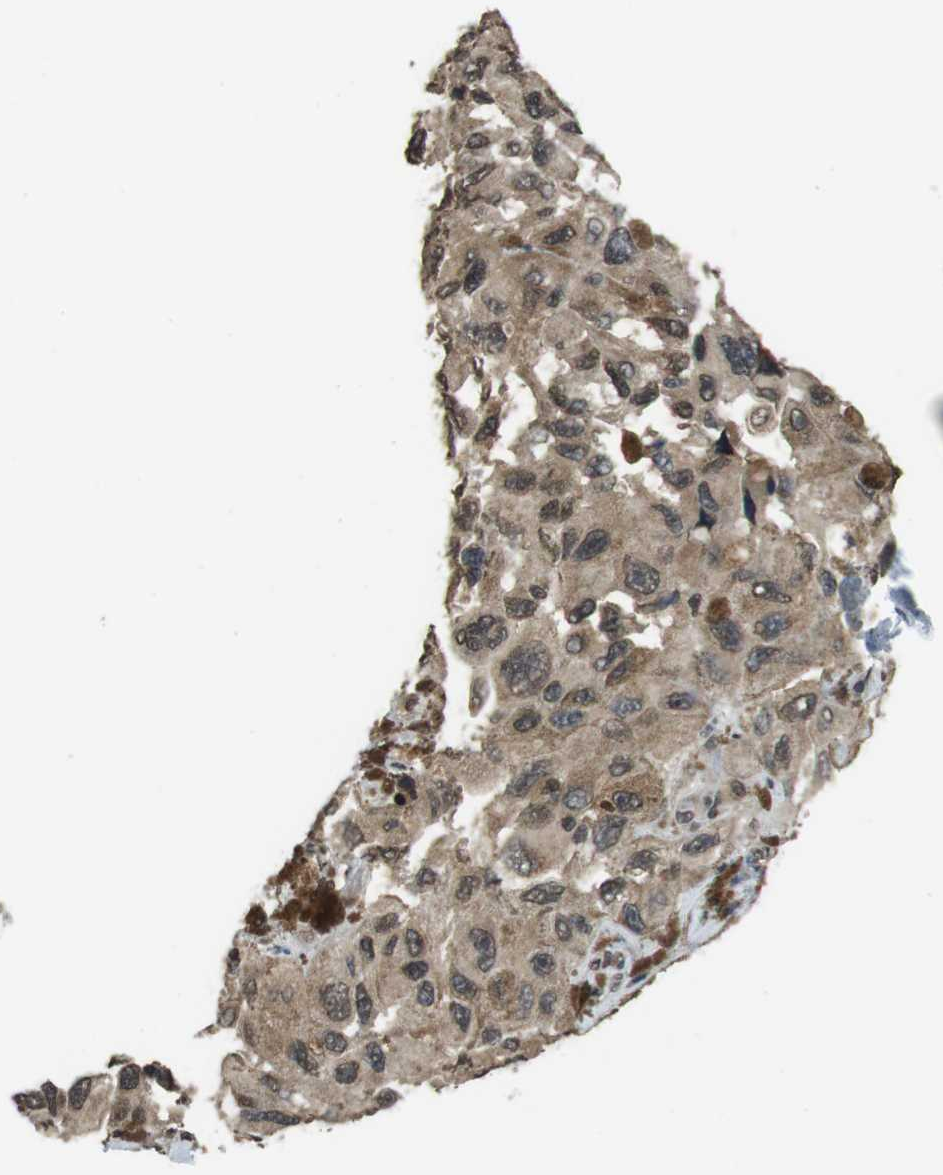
{"staining": {"intensity": "weak", "quantity": ">75%", "location": "cytoplasmic/membranous,nuclear"}, "tissue": "melanoma", "cell_type": "Tumor cells", "image_type": "cancer", "snomed": [{"axis": "morphology", "description": "Malignant melanoma, NOS"}, {"axis": "topography", "description": "Skin"}], "caption": "Protein positivity by immunohistochemistry exhibits weak cytoplasmic/membranous and nuclear positivity in approximately >75% of tumor cells in malignant melanoma.", "gene": "MAF", "patient": {"sex": "female", "age": 73}}